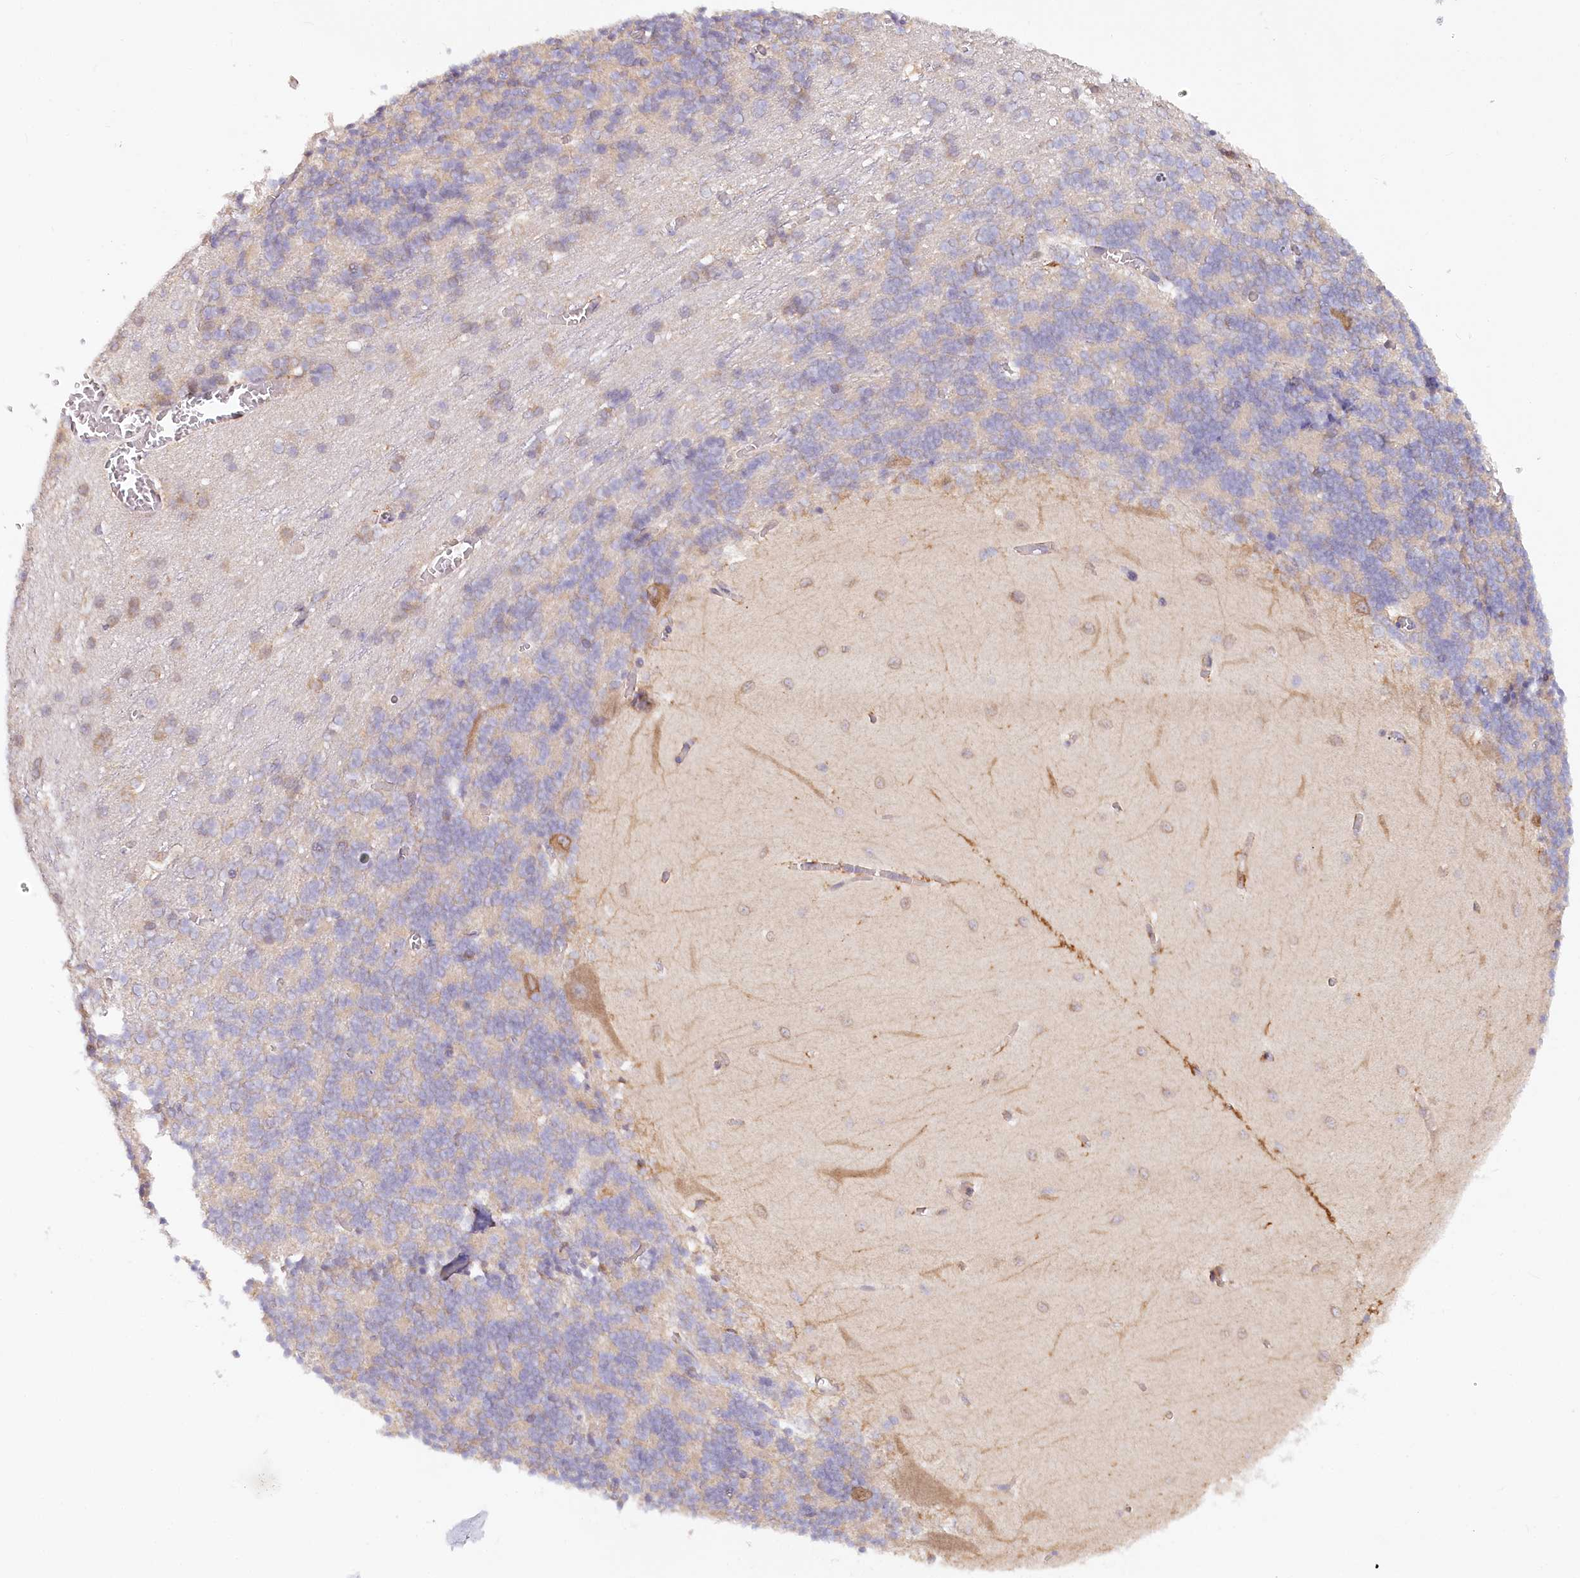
{"staining": {"intensity": "negative", "quantity": "none", "location": "none"}, "tissue": "cerebellum", "cell_type": "Cells in granular layer", "image_type": "normal", "snomed": [{"axis": "morphology", "description": "Normal tissue, NOS"}, {"axis": "topography", "description": "Cerebellum"}], "caption": "An immunohistochemistry (IHC) micrograph of unremarkable cerebellum is shown. There is no staining in cells in granular layer of cerebellum.", "gene": "PAIP2", "patient": {"sex": "male", "age": 37}}